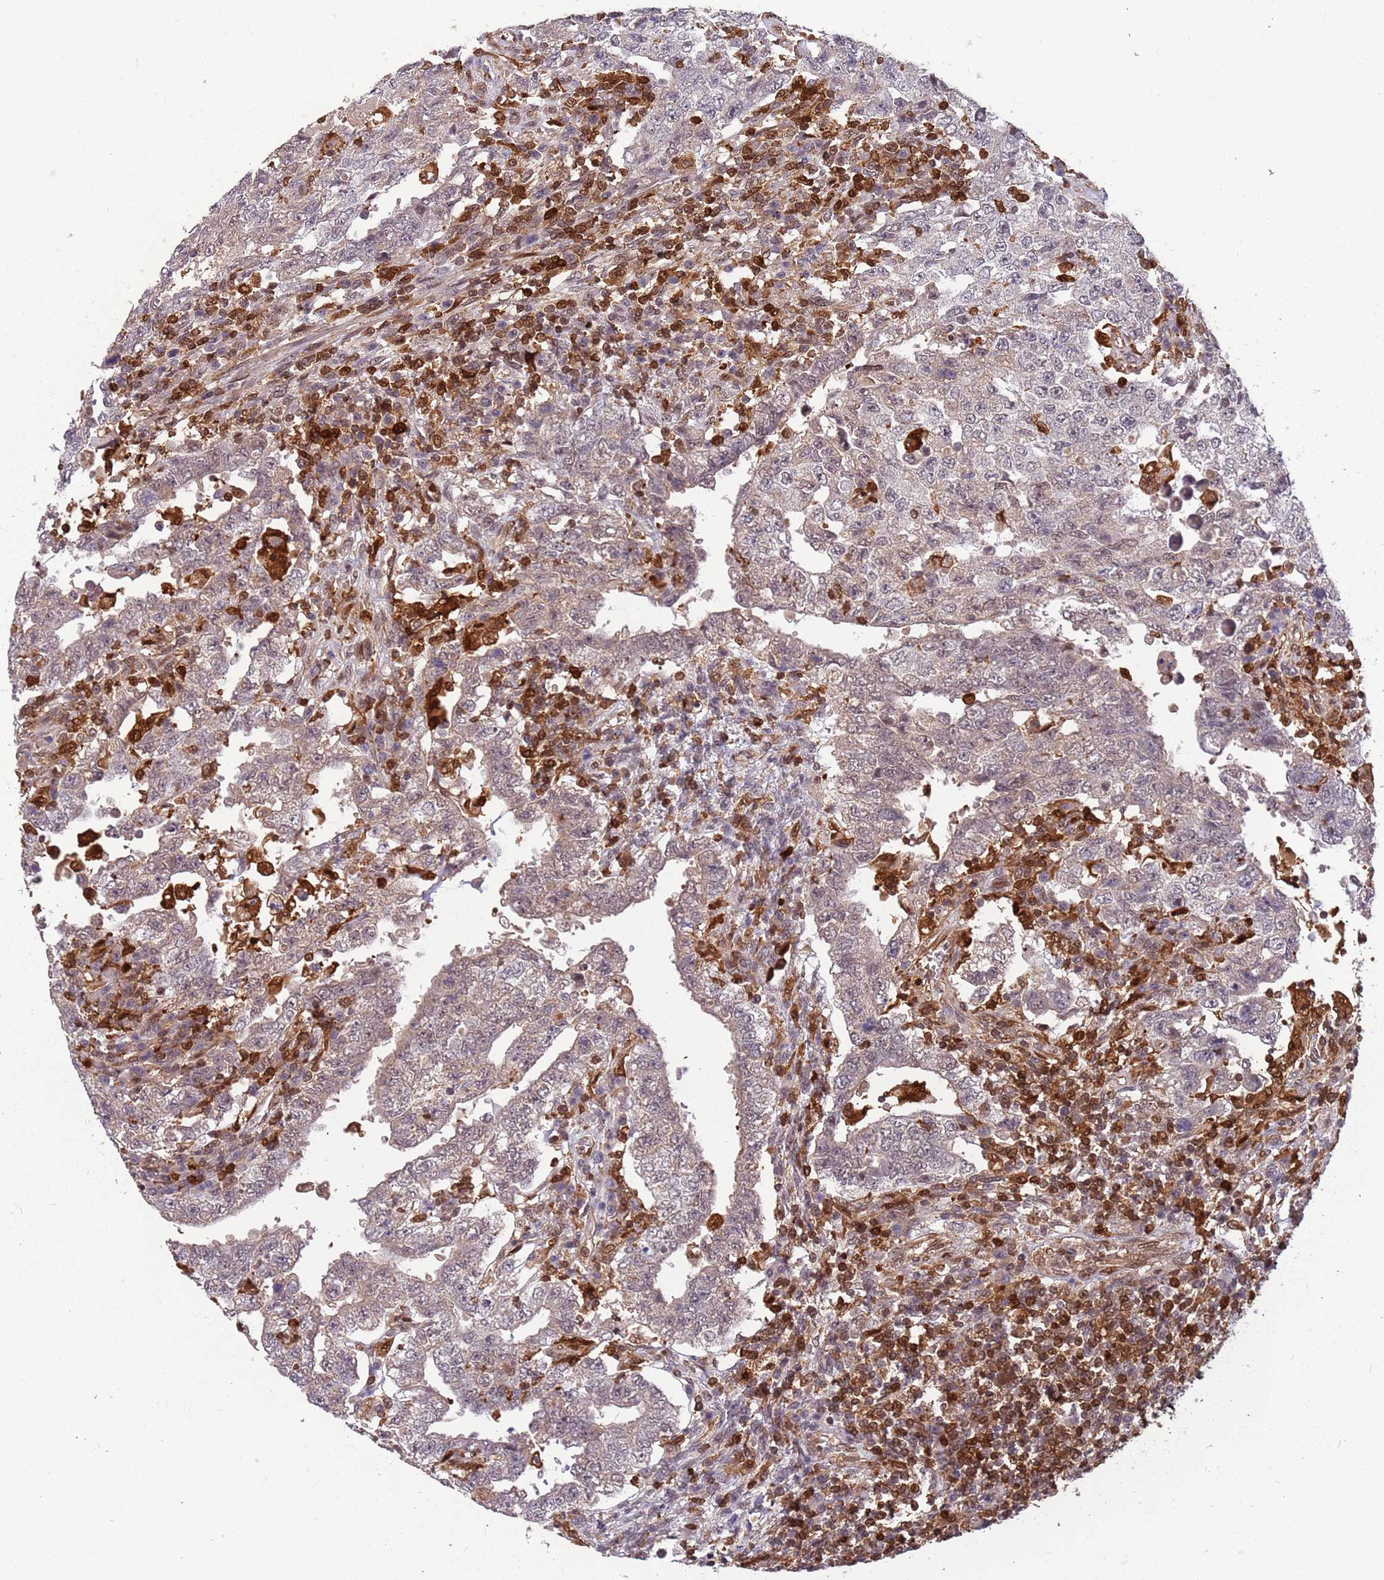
{"staining": {"intensity": "negative", "quantity": "none", "location": "none"}, "tissue": "testis cancer", "cell_type": "Tumor cells", "image_type": "cancer", "snomed": [{"axis": "morphology", "description": "Carcinoma, Embryonal, NOS"}, {"axis": "topography", "description": "Testis"}], "caption": "Immunohistochemical staining of human embryonal carcinoma (testis) displays no significant expression in tumor cells. The staining was performed using DAB (3,3'-diaminobenzidine) to visualize the protein expression in brown, while the nuclei were stained in blue with hematoxylin (Magnification: 20x).", "gene": "GBP2", "patient": {"sex": "male", "age": 26}}